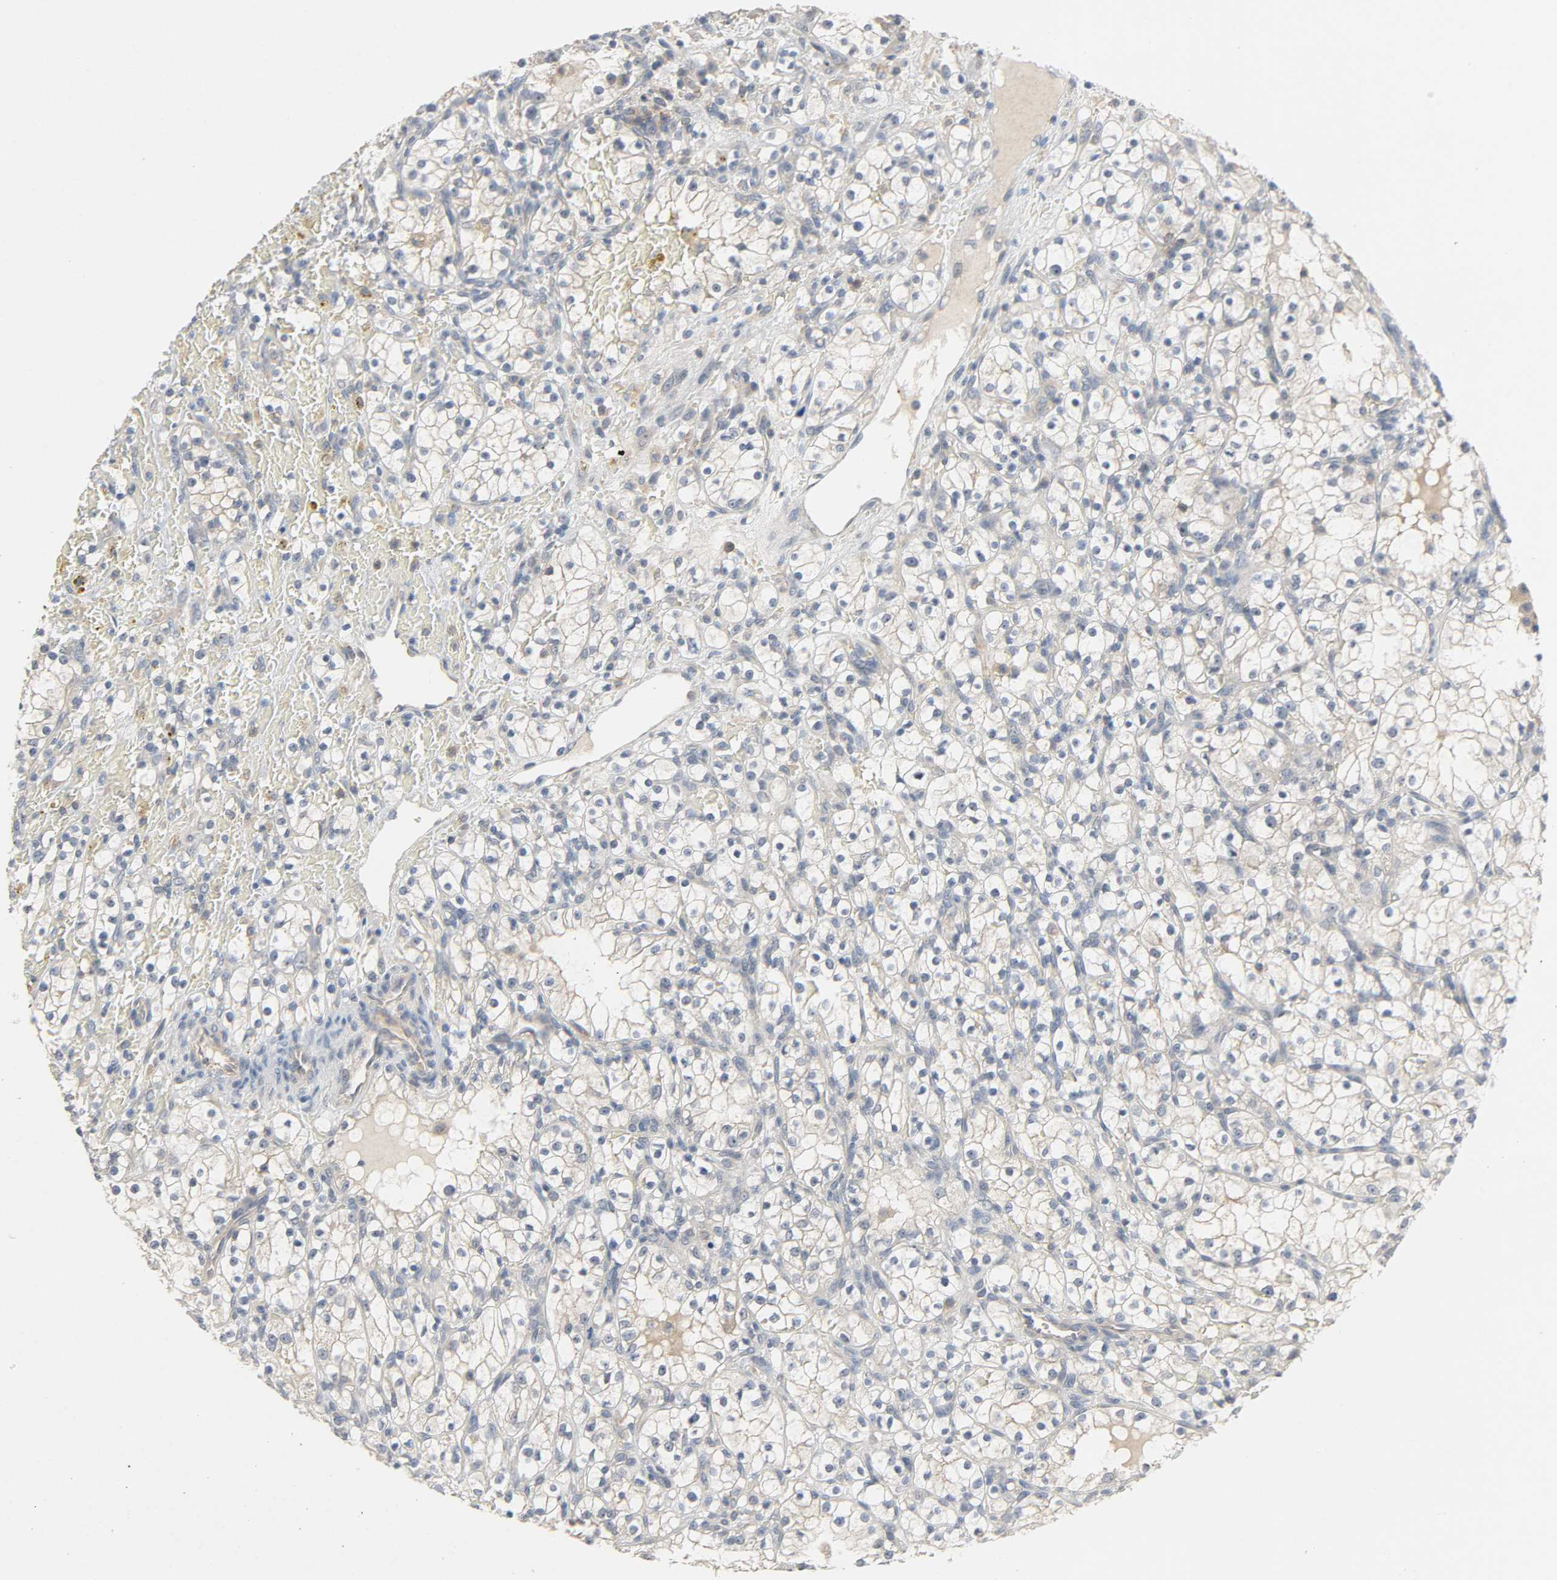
{"staining": {"intensity": "negative", "quantity": "none", "location": "none"}, "tissue": "renal cancer", "cell_type": "Tumor cells", "image_type": "cancer", "snomed": [{"axis": "morphology", "description": "Normal tissue, NOS"}, {"axis": "morphology", "description": "Adenocarcinoma, NOS"}, {"axis": "topography", "description": "Kidney"}], "caption": "A photomicrograph of human adenocarcinoma (renal) is negative for staining in tumor cells. Nuclei are stained in blue.", "gene": "CD4", "patient": {"sex": "female", "age": 55}}